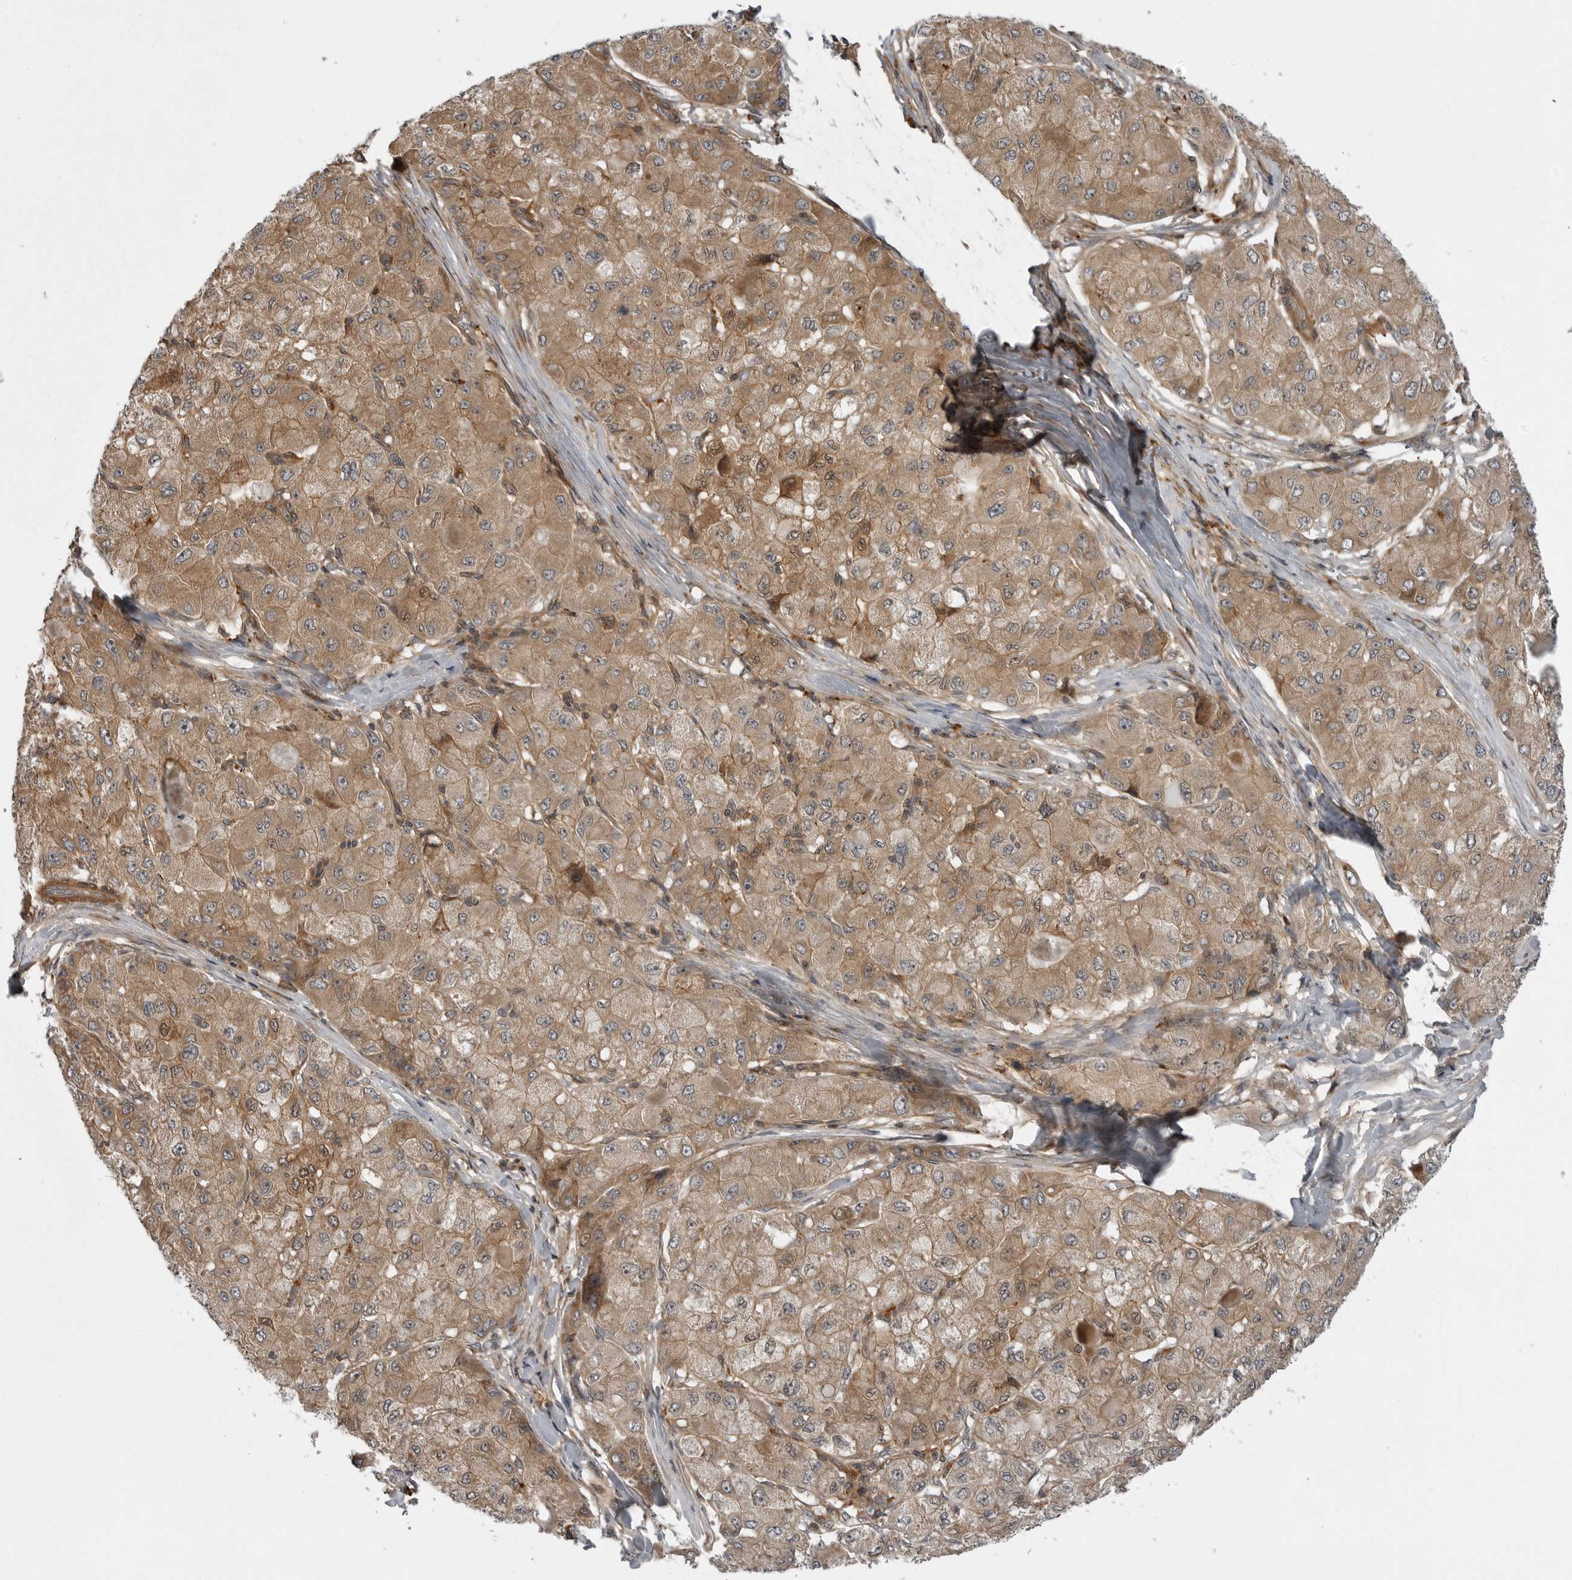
{"staining": {"intensity": "moderate", "quantity": ">75%", "location": "cytoplasmic/membranous"}, "tissue": "liver cancer", "cell_type": "Tumor cells", "image_type": "cancer", "snomed": [{"axis": "morphology", "description": "Carcinoma, Hepatocellular, NOS"}, {"axis": "topography", "description": "Liver"}], "caption": "Human liver cancer (hepatocellular carcinoma) stained for a protein (brown) displays moderate cytoplasmic/membranous positive staining in approximately >75% of tumor cells.", "gene": "LRRC45", "patient": {"sex": "male", "age": 80}}